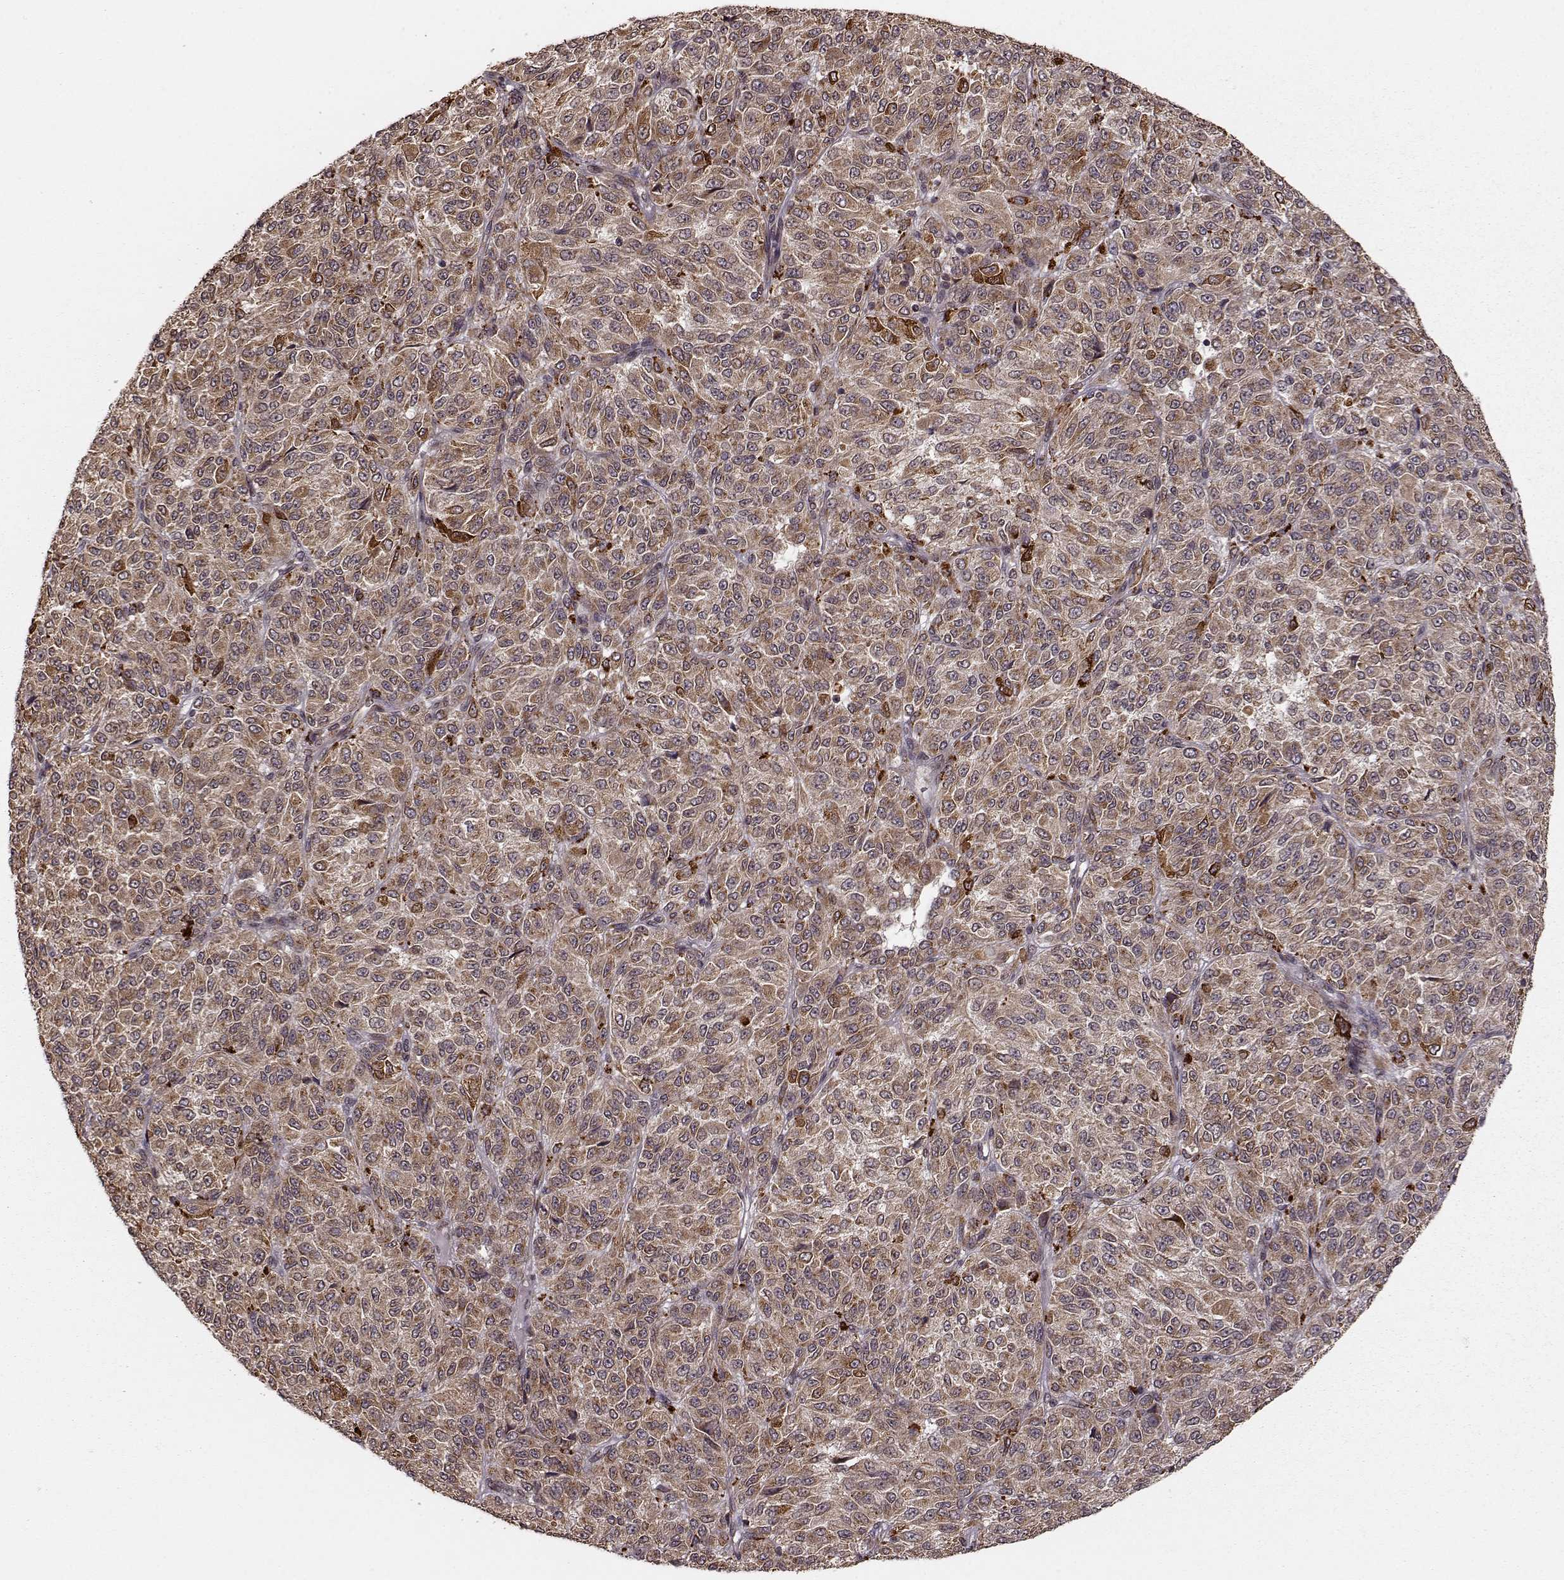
{"staining": {"intensity": "moderate", "quantity": ">75%", "location": "cytoplasmic/membranous"}, "tissue": "melanoma", "cell_type": "Tumor cells", "image_type": "cancer", "snomed": [{"axis": "morphology", "description": "Malignant melanoma, Metastatic site"}, {"axis": "topography", "description": "Brain"}], "caption": "Tumor cells exhibit moderate cytoplasmic/membranous staining in approximately >75% of cells in malignant melanoma (metastatic site).", "gene": "YIPF5", "patient": {"sex": "female", "age": 56}}